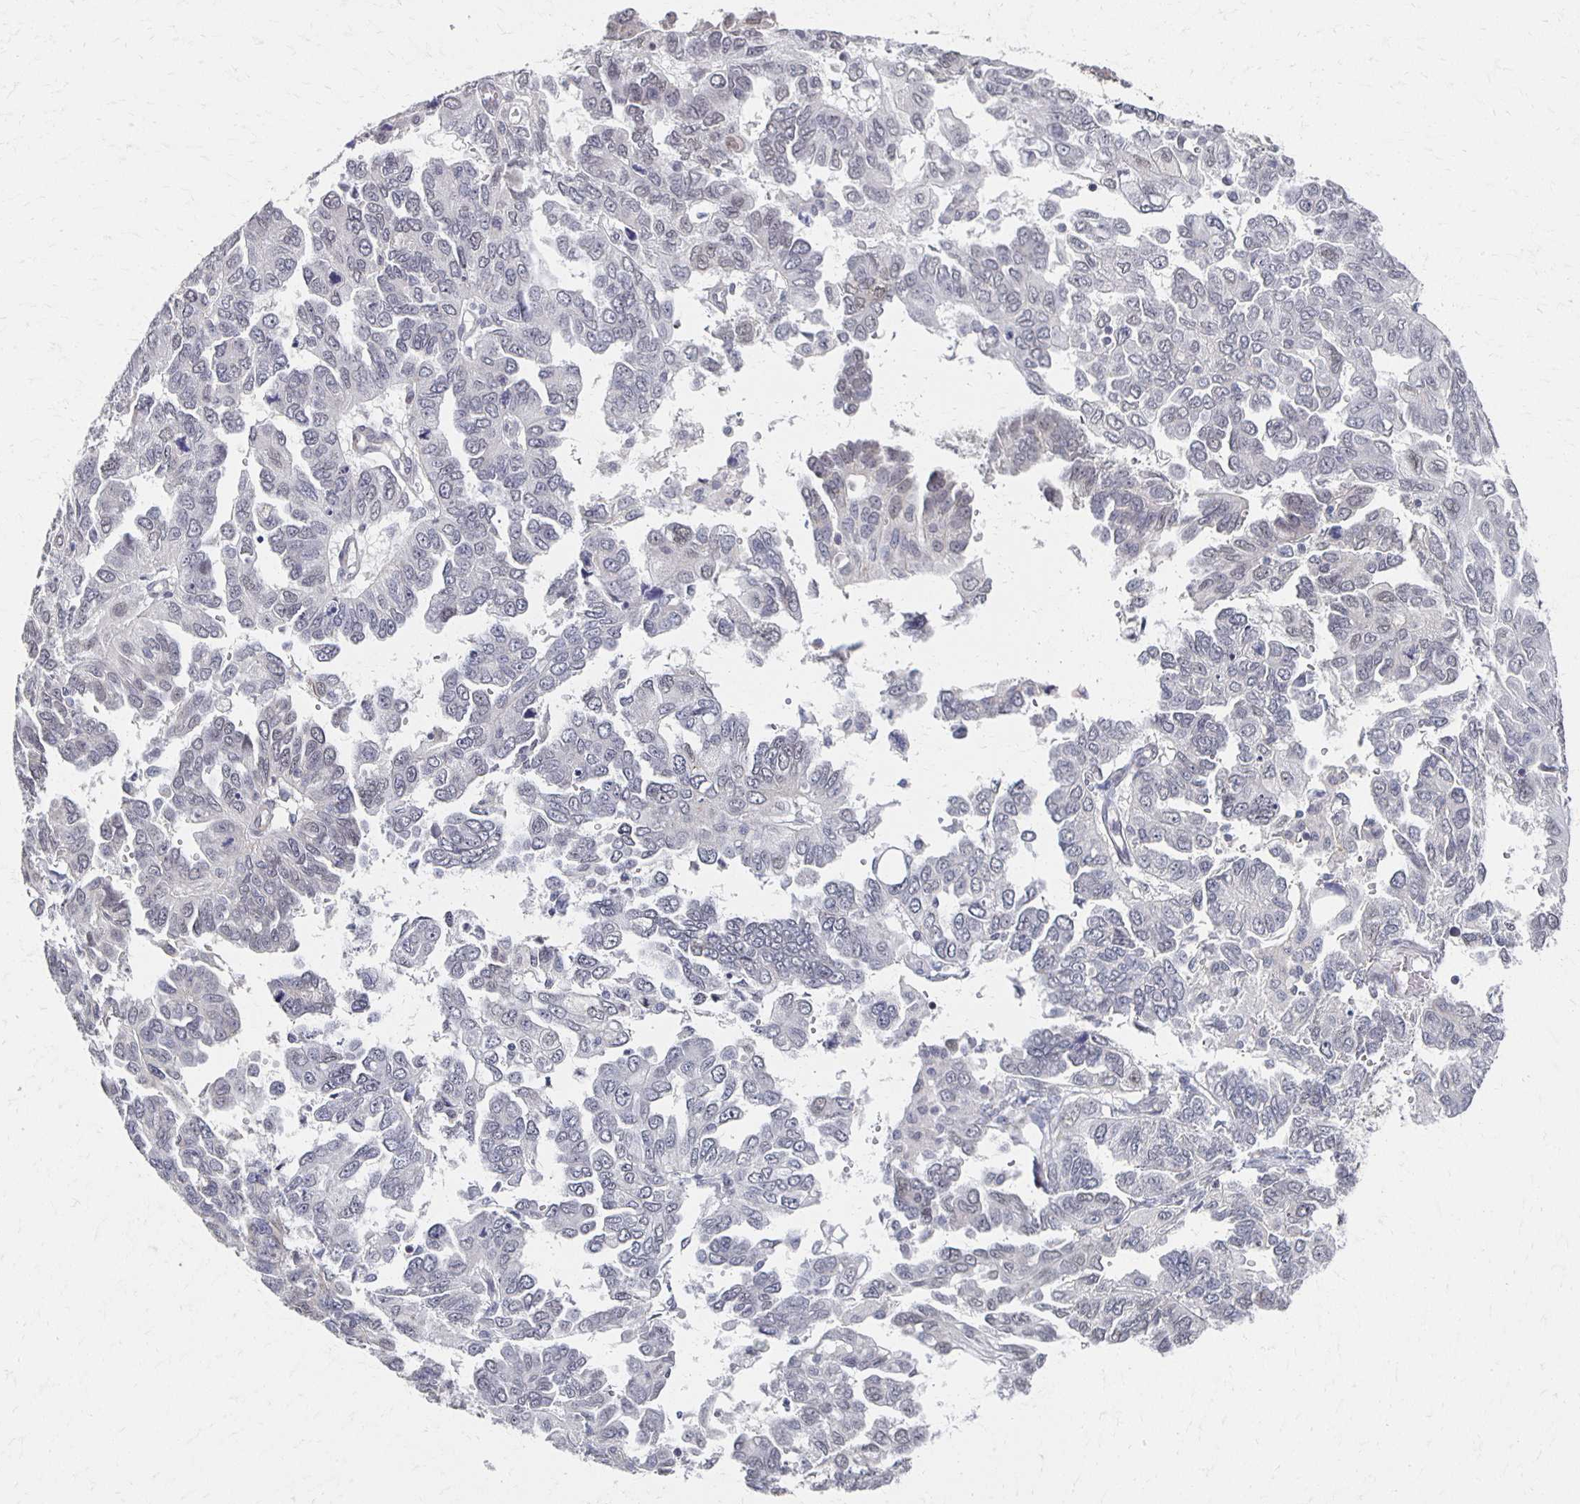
{"staining": {"intensity": "negative", "quantity": "none", "location": "none"}, "tissue": "ovarian cancer", "cell_type": "Tumor cells", "image_type": "cancer", "snomed": [{"axis": "morphology", "description": "Cystadenocarcinoma, serous, NOS"}, {"axis": "topography", "description": "Ovary"}], "caption": "Immunohistochemistry (IHC) histopathology image of neoplastic tissue: ovarian cancer stained with DAB demonstrates no significant protein expression in tumor cells.", "gene": "DAB1", "patient": {"sex": "female", "age": 53}}